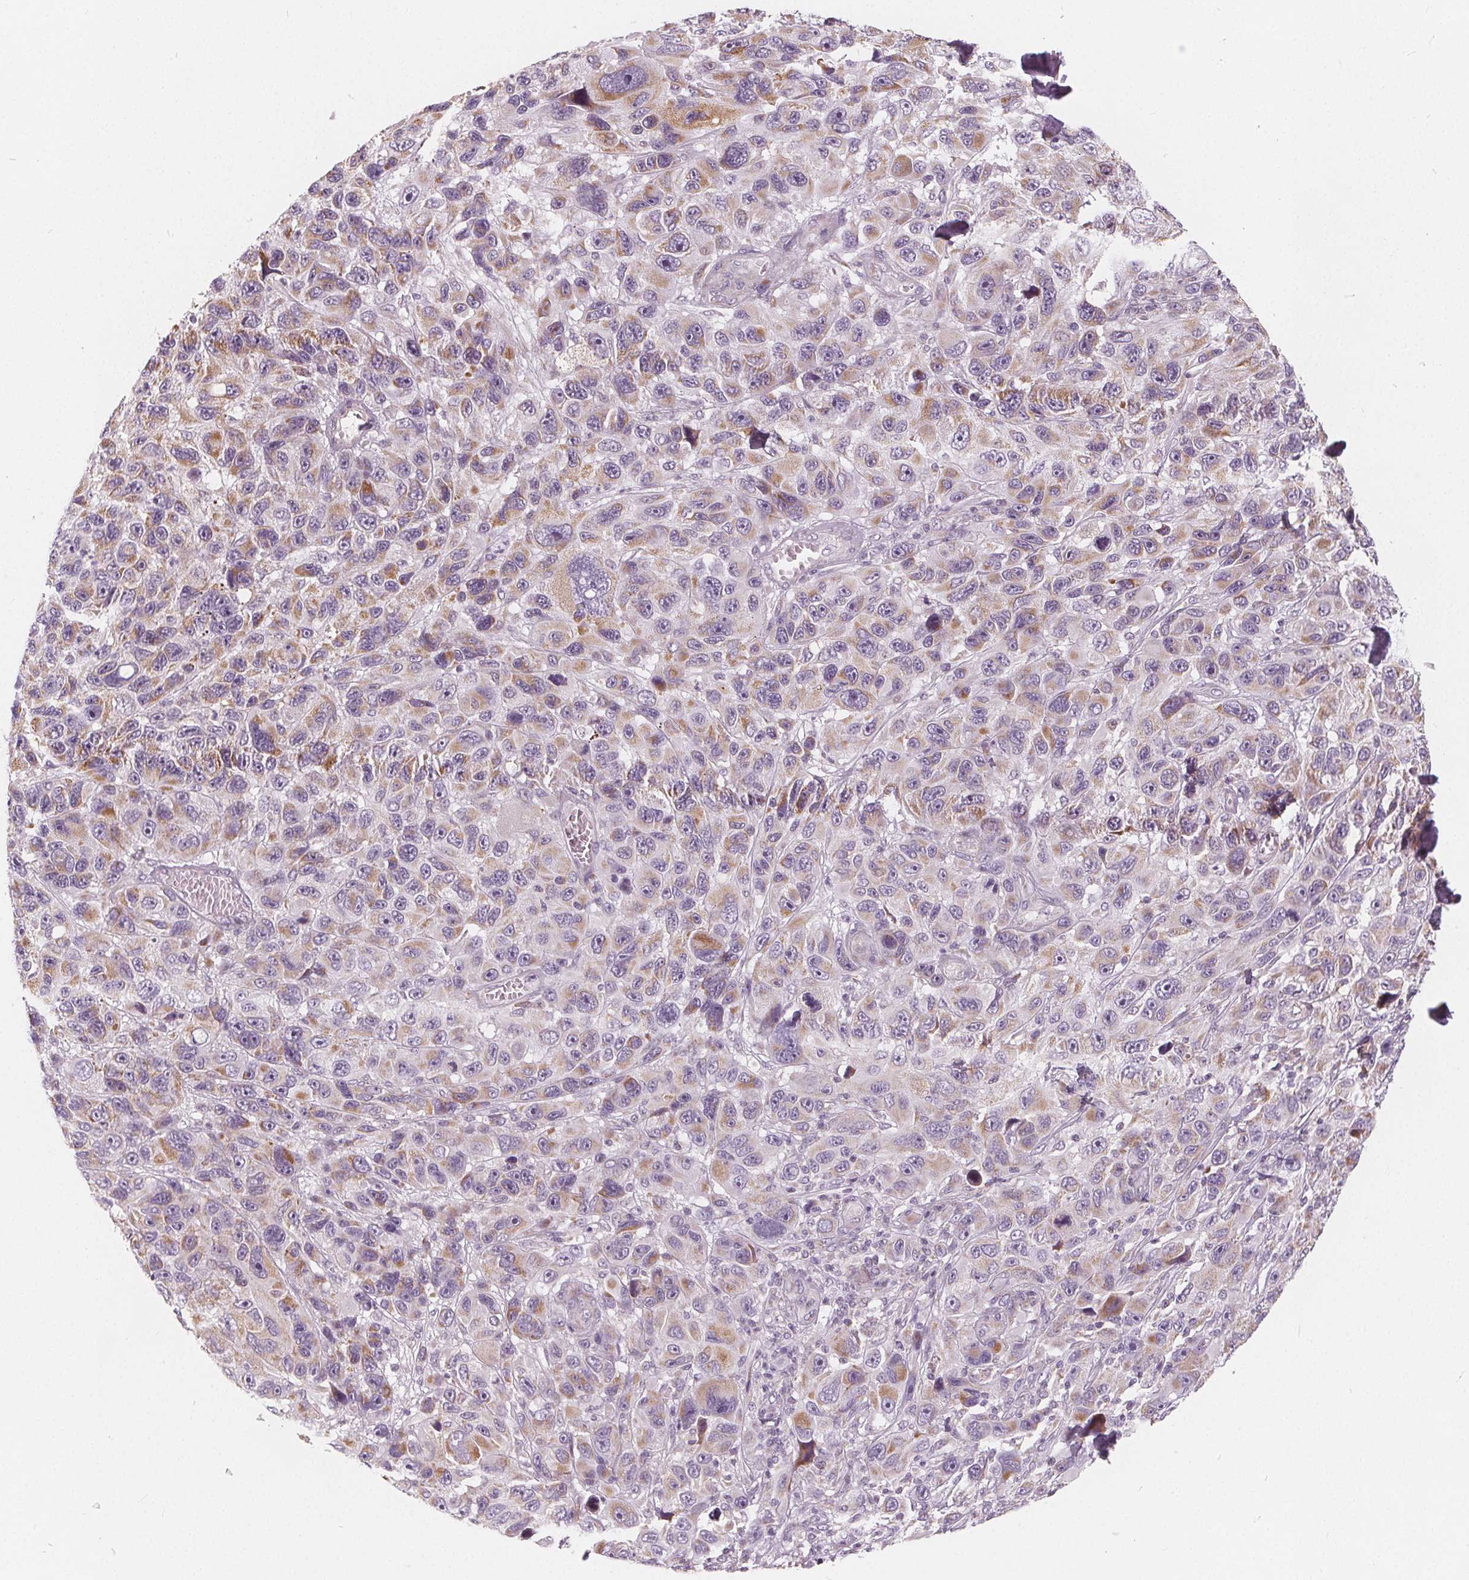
{"staining": {"intensity": "weak", "quantity": "25%-75%", "location": "cytoplasmic/membranous"}, "tissue": "melanoma", "cell_type": "Tumor cells", "image_type": "cancer", "snomed": [{"axis": "morphology", "description": "Malignant melanoma, NOS"}, {"axis": "topography", "description": "Skin"}], "caption": "Immunohistochemical staining of human melanoma displays weak cytoplasmic/membranous protein positivity in about 25%-75% of tumor cells.", "gene": "NUP210L", "patient": {"sex": "male", "age": 53}}